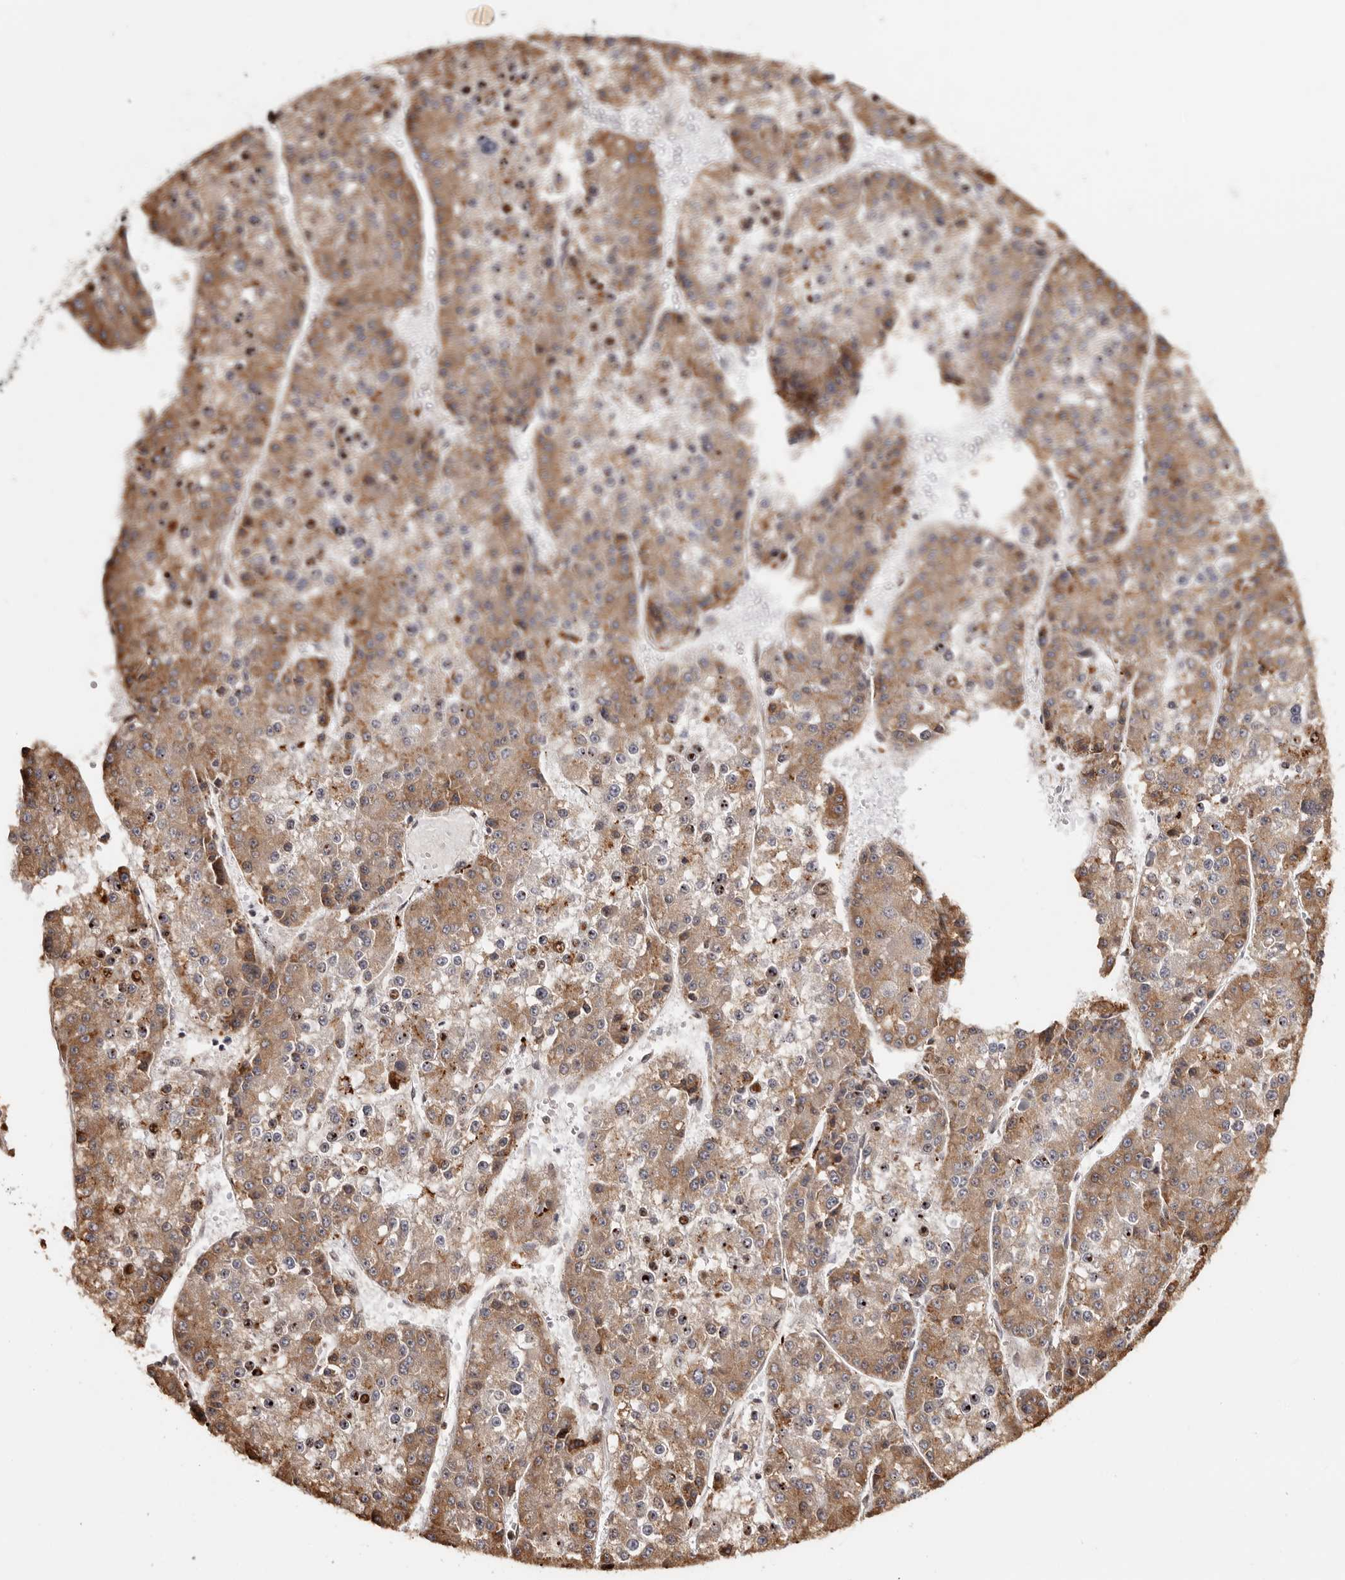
{"staining": {"intensity": "moderate", "quantity": ">75%", "location": "cytoplasmic/membranous"}, "tissue": "liver cancer", "cell_type": "Tumor cells", "image_type": "cancer", "snomed": [{"axis": "morphology", "description": "Carcinoma, Hepatocellular, NOS"}, {"axis": "topography", "description": "Liver"}], "caption": "Brown immunohistochemical staining in liver cancer (hepatocellular carcinoma) exhibits moderate cytoplasmic/membranous expression in about >75% of tumor cells.", "gene": "ZNF83", "patient": {"sex": "female", "age": 73}}